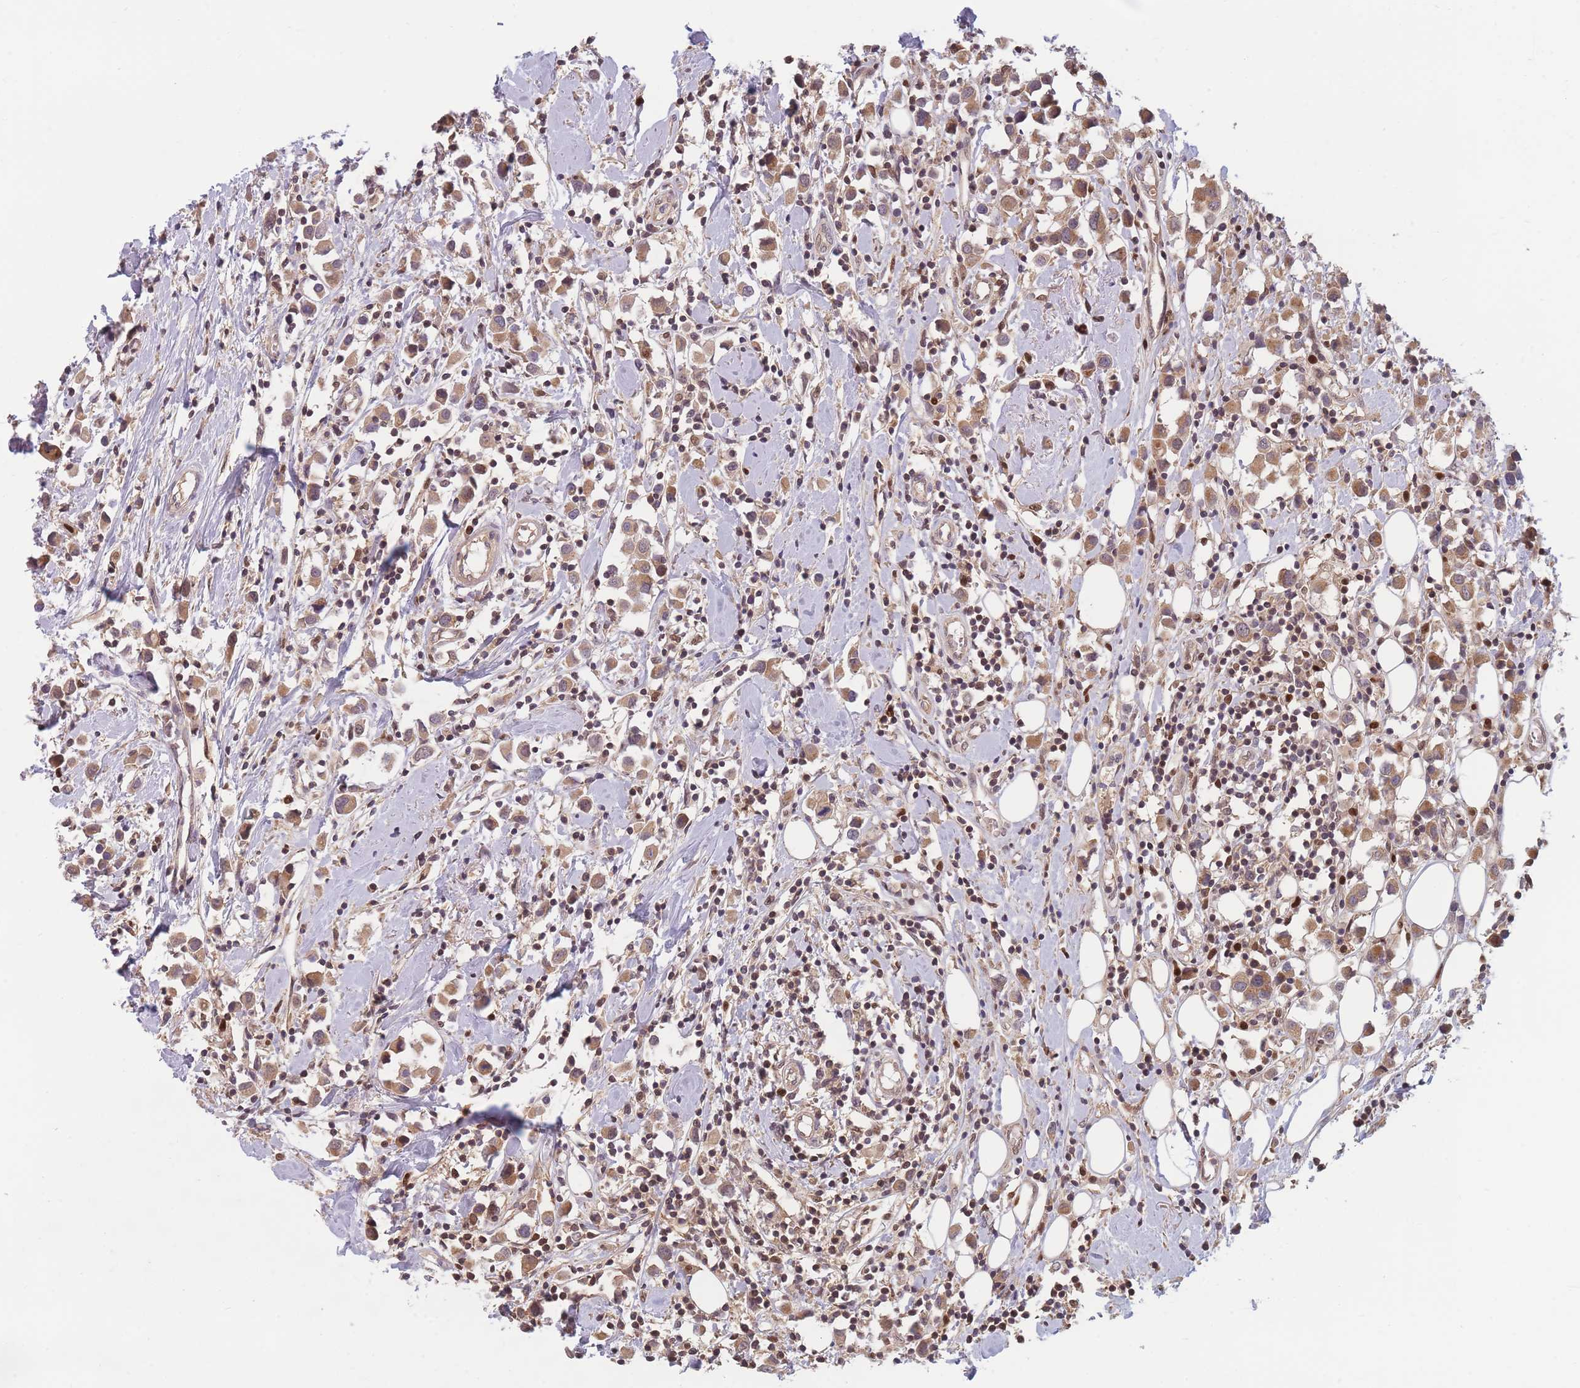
{"staining": {"intensity": "moderate", "quantity": ">75%", "location": "cytoplasmic/membranous"}, "tissue": "breast cancer", "cell_type": "Tumor cells", "image_type": "cancer", "snomed": [{"axis": "morphology", "description": "Duct carcinoma"}, {"axis": "topography", "description": "Breast"}], "caption": "There is medium levels of moderate cytoplasmic/membranous positivity in tumor cells of breast infiltrating ductal carcinoma, as demonstrated by immunohistochemical staining (brown color).", "gene": "FAM153A", "patient": {"sex": "female", "age": 61}}